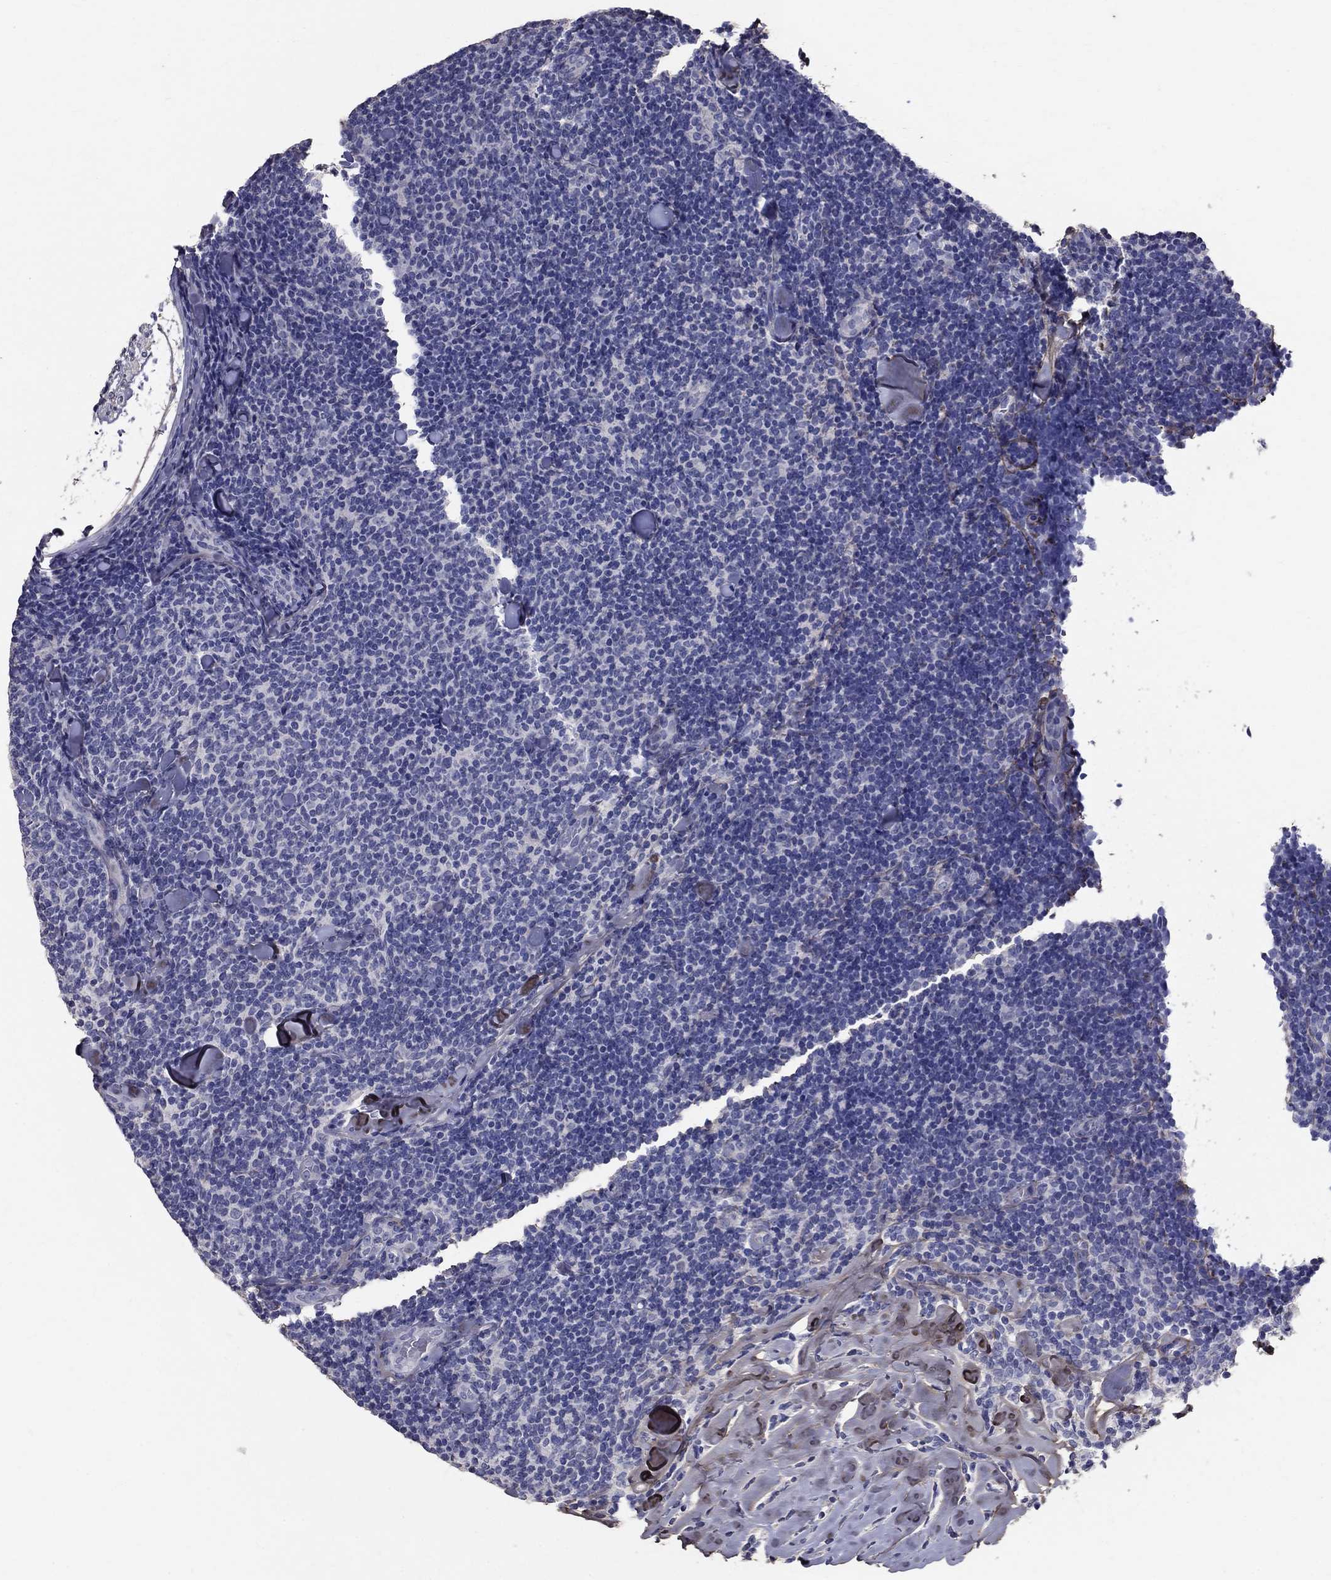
{"staining": {"intensity": "negative", "quantity": "none", "location": "none"}, "tissue": "lymphoma", "cell_type": "Tumor cells", "image_type": "cancer", "snomed": [{"axis": "morphology", "description": "Malignant lymphoma, non-Hodgkin's type, Low grade"}, {"axis": "topography", "description": "Lymph node"}], "caption": "A high-resolution micrograph shows IHC staining of low-grade malignant lymphoma, non-Hodgkin's type, which exhibits no significant expression in tumor cells.", "gene": "ANXA10", "patient": {"sex": "female", "age": 56}}